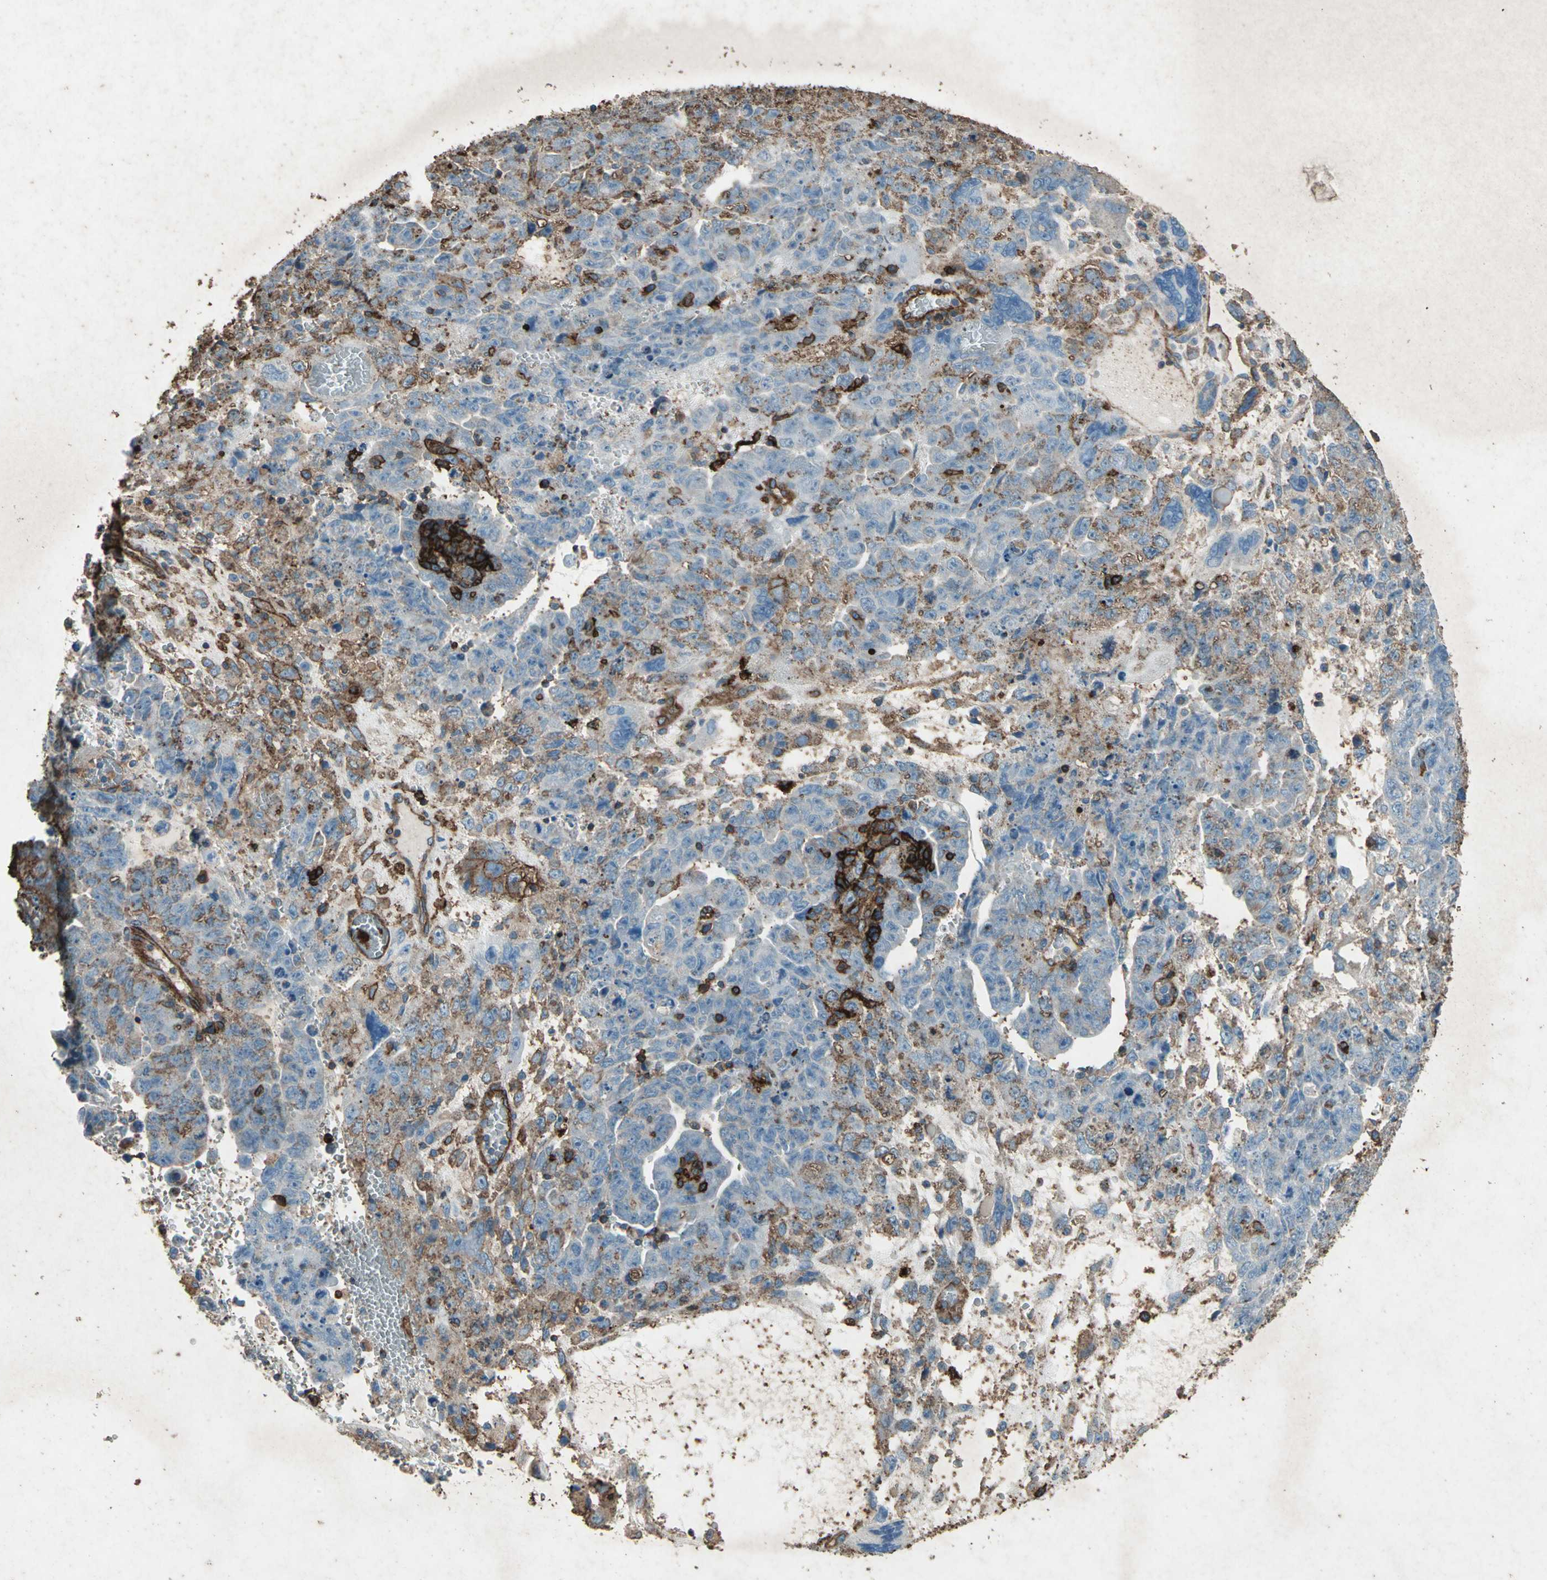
{"staining": {"intensity": "weak", "quantity": "<25%", "location": "cytoplasmic/membranous"}, "tissue": "testis cancer", "cell_type": "Tumor cells", "image_type": "cancer", "snomed": [{"axis": "morphology", "description": "Carcinoma, Embryonal, NOS"}, {"axis": "topography", "description": "Testis"}], "caption": "Tumor cells are negative for protein expression in human testis cancer (embryonal carcinoma).", "gene": "CCR6", "patient": {"sex": "male", "age": 28}}